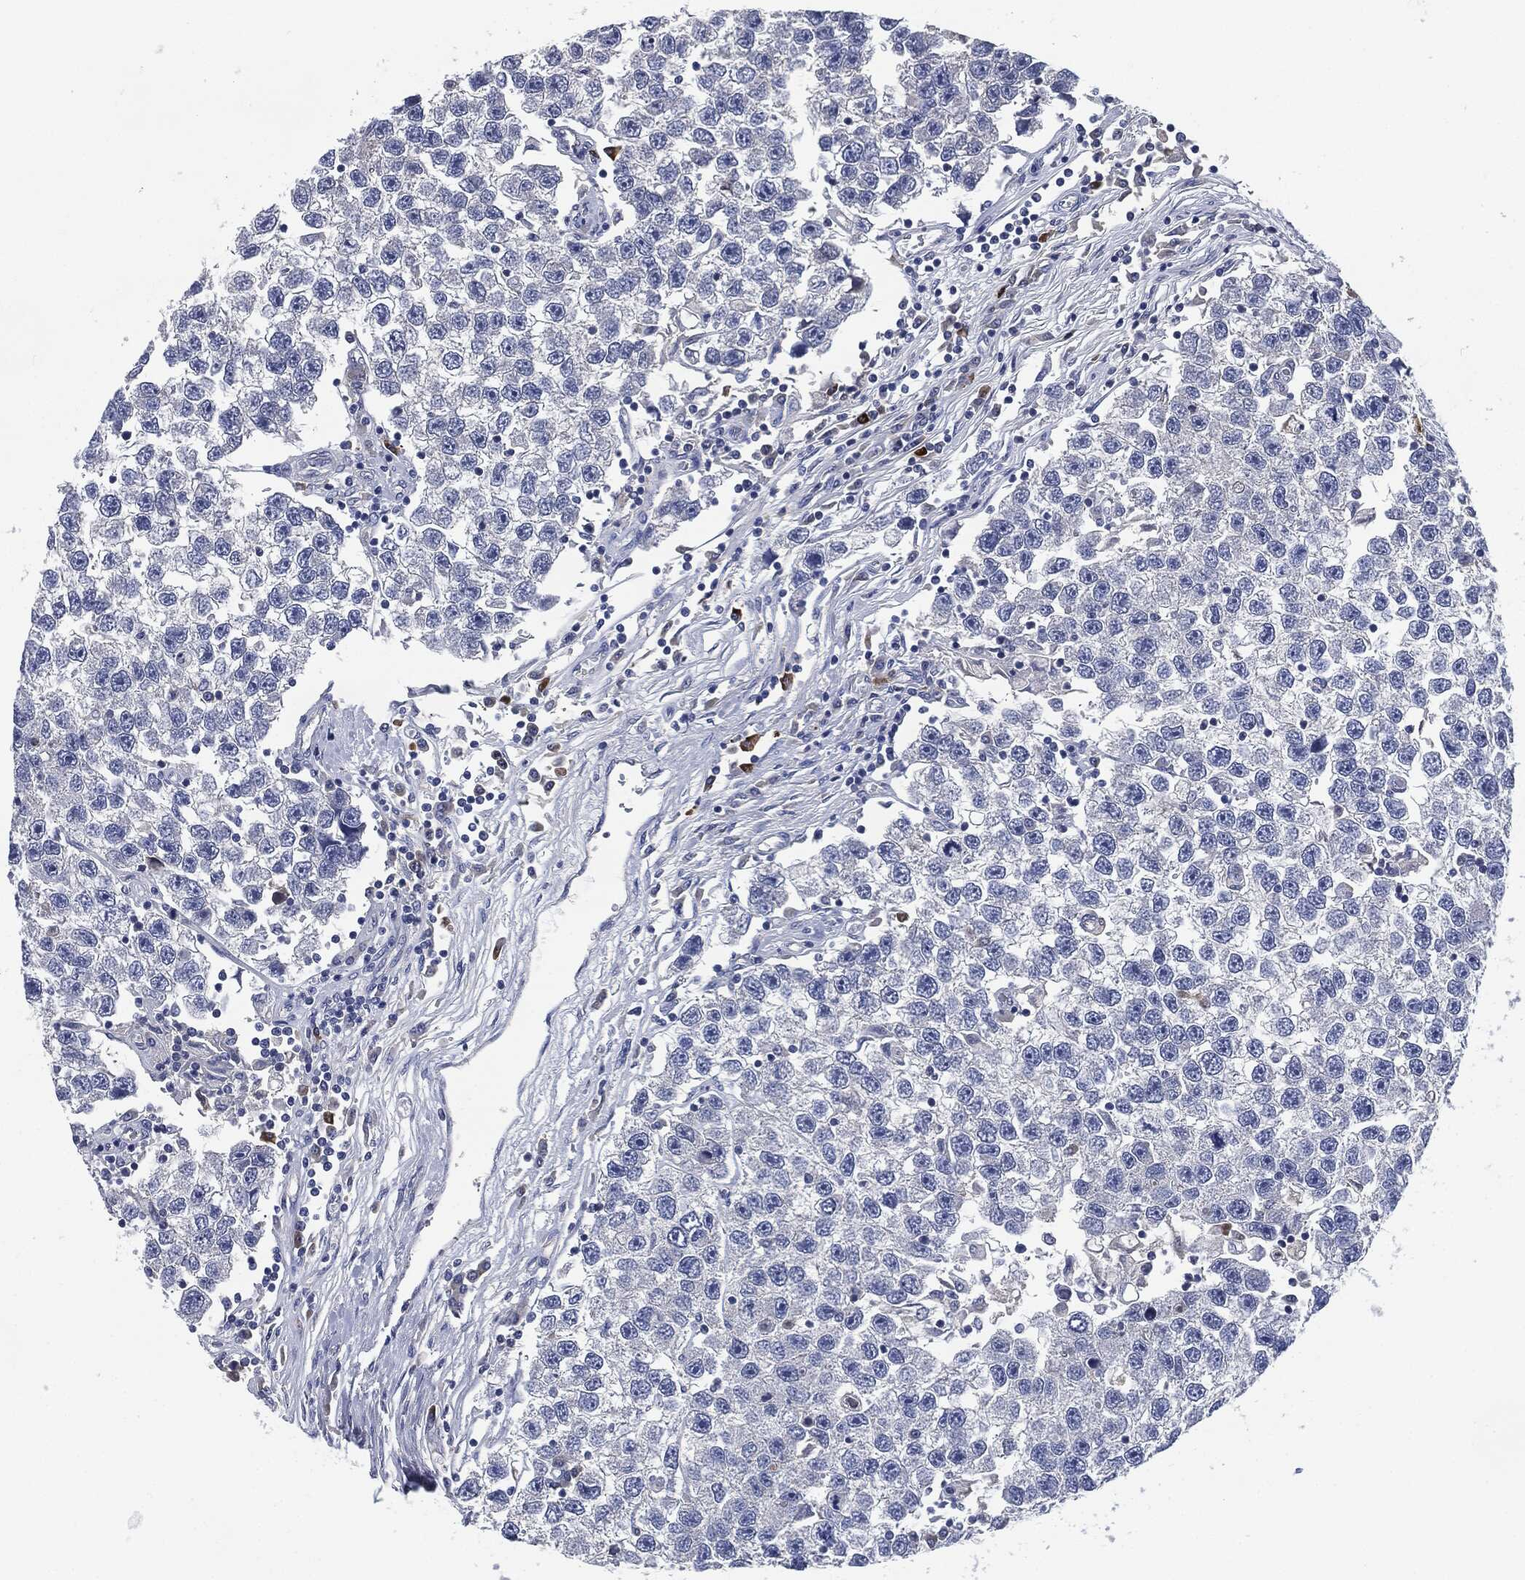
{"staining": {"intensity": "negative", "quantity": "none", "location": "none"}, "tissue": "testis cancer", "cell_type": "Tumor cells", "image_type": "cancer", "snomed": [{"axis": "morphology", "description": "Seminoma, NOS"}, {"axis": "topography", "description": "Testis"}], "caption": "The image exhibits no significant staining in tumor cells of testis seminoma.", "gene": "CD27", "patient": {"sex": "male", "age": 26}}